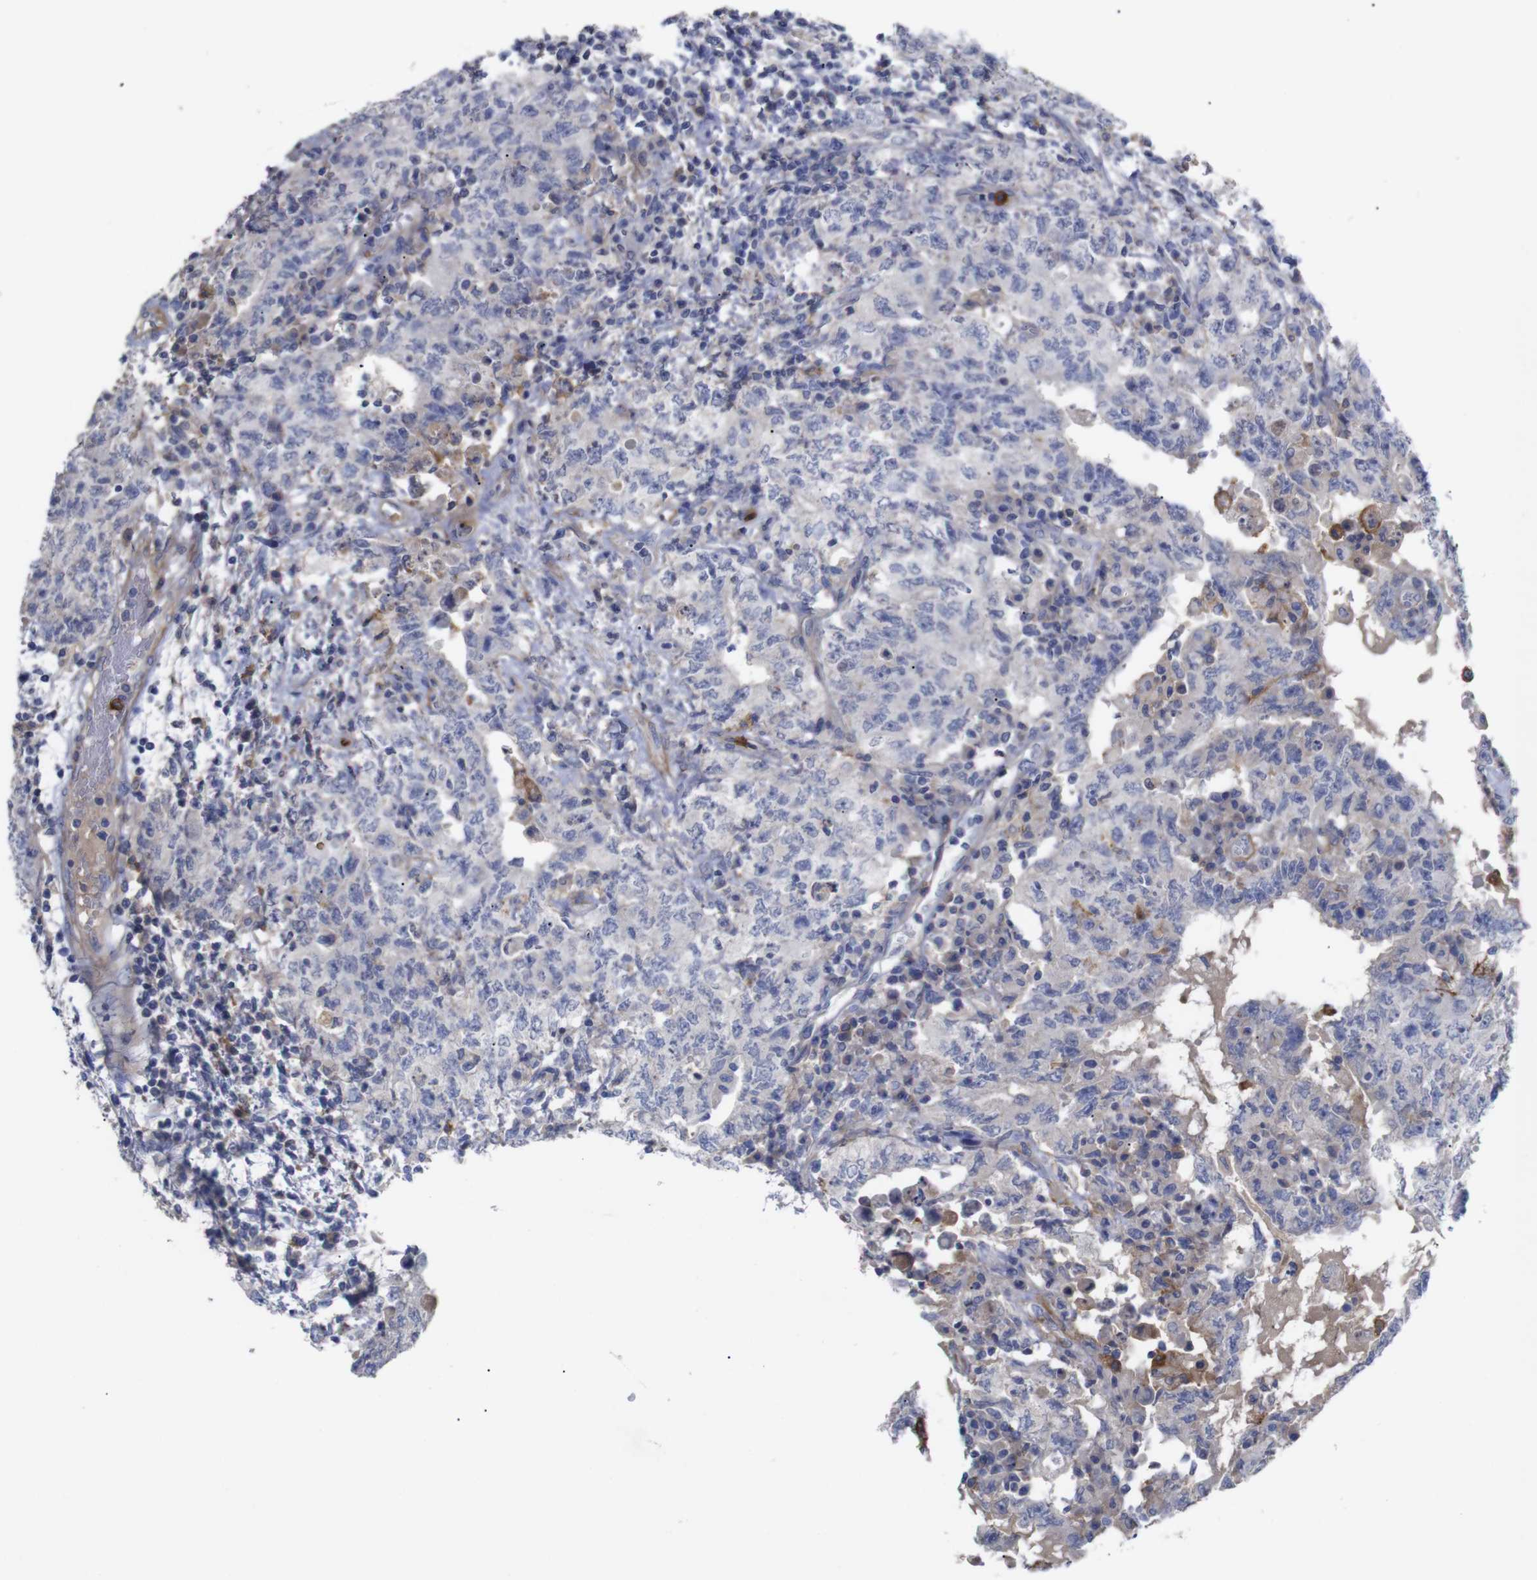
{"staining": {"intensity": "negative", "quantity": "none", "location": "none"}, "tissue": "testis cancer", "cell_type": "Tumor cells", "image_type": "cancer", "snomed": [{"axis": "morphology", "description": "Carcinoma, Embryonal, NOS"}, {"axis": "topography", "description": "Testis"}], "caption": "IHC of testis cancer reveals no positivity in tumor cells.", "gene": "C5AR1", "patient": {"sex": "male", "age": 26}}